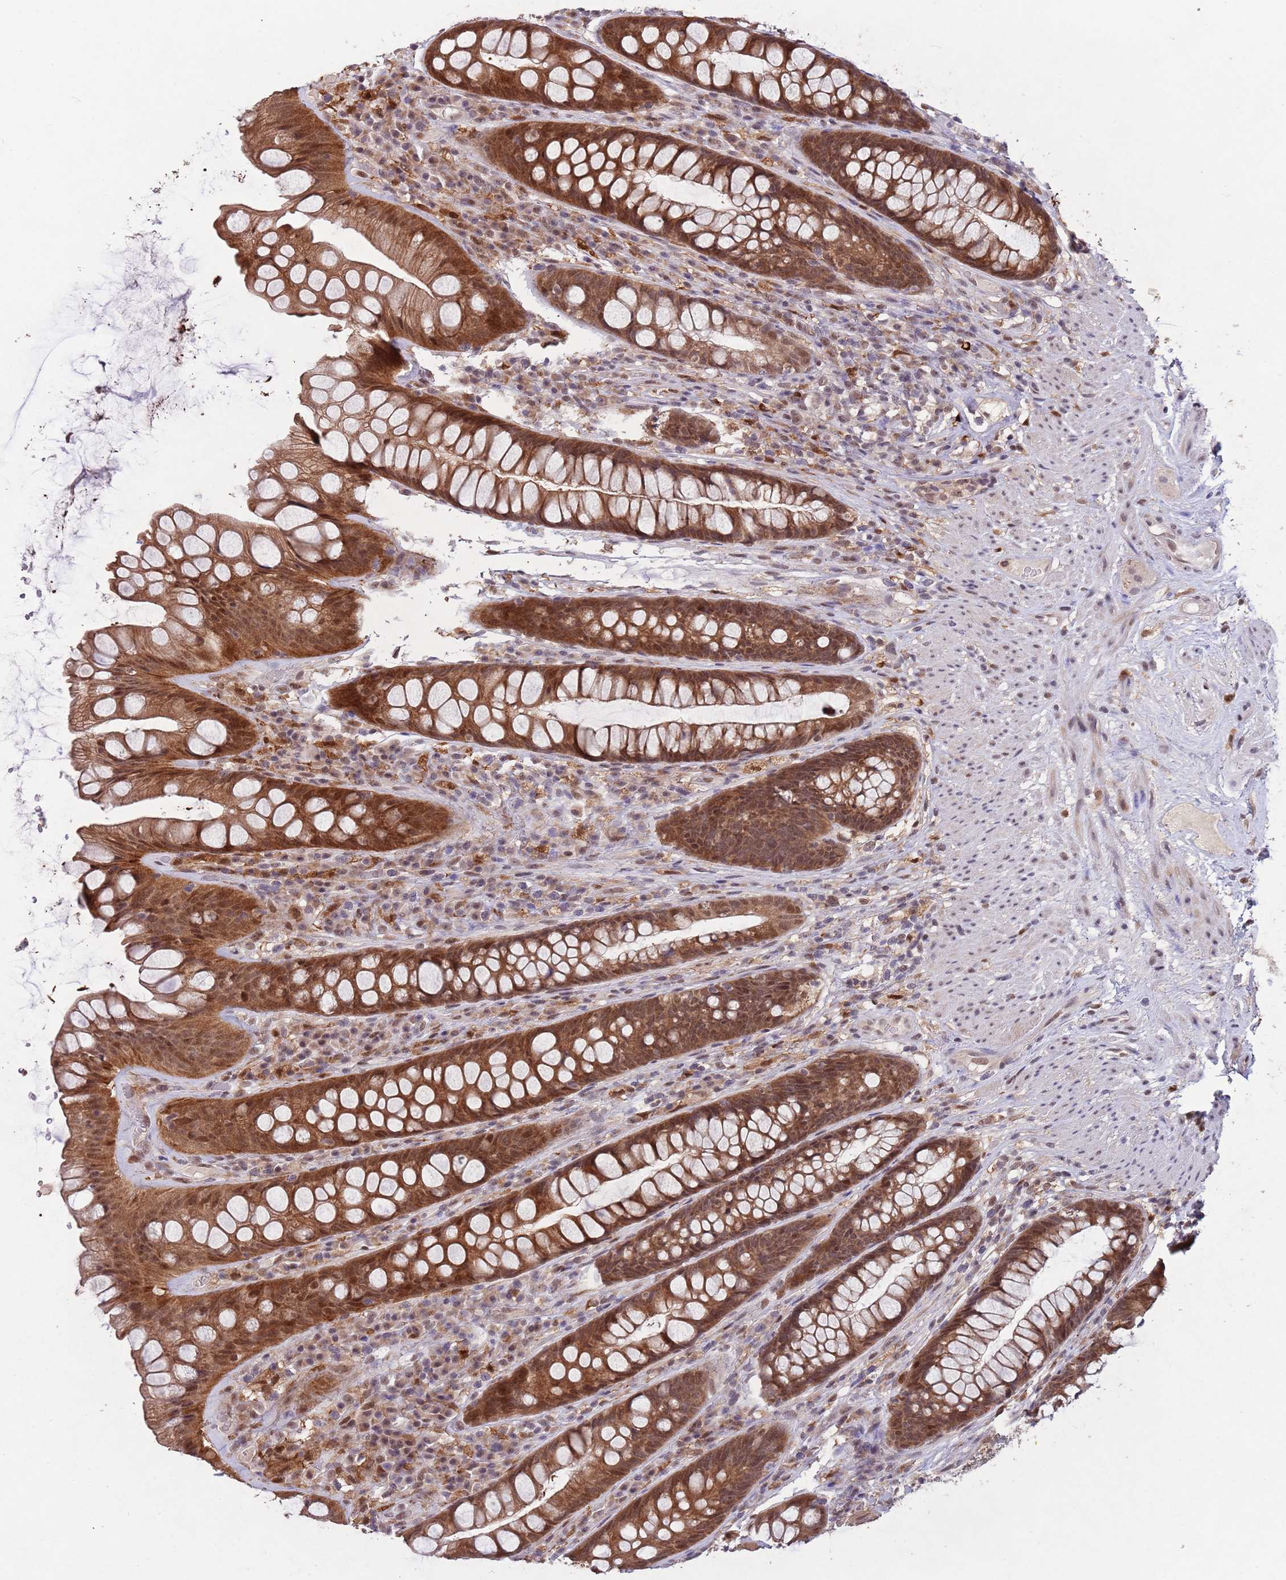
{"staining": {"intensity": "strong", "quantity": ">75%", "location": "cytoplasmic/membranous,nuclear"}, "tissue": "rectum", "cell_type": "Glandular cells", "image_type": "normal", "snomed": [{"axis": "morphology", "description": "Normal tissue, NOS"}, {"axis": "topography", "description": "Rectum"}], "caption": "This is an image of IHC staining of benign rectum, which shows strong expression in the cytoplasmic/membranous,nuclear of glandular cells.", "gene": "ZNF639", "patient": {"sex": "male", "age": 74}}